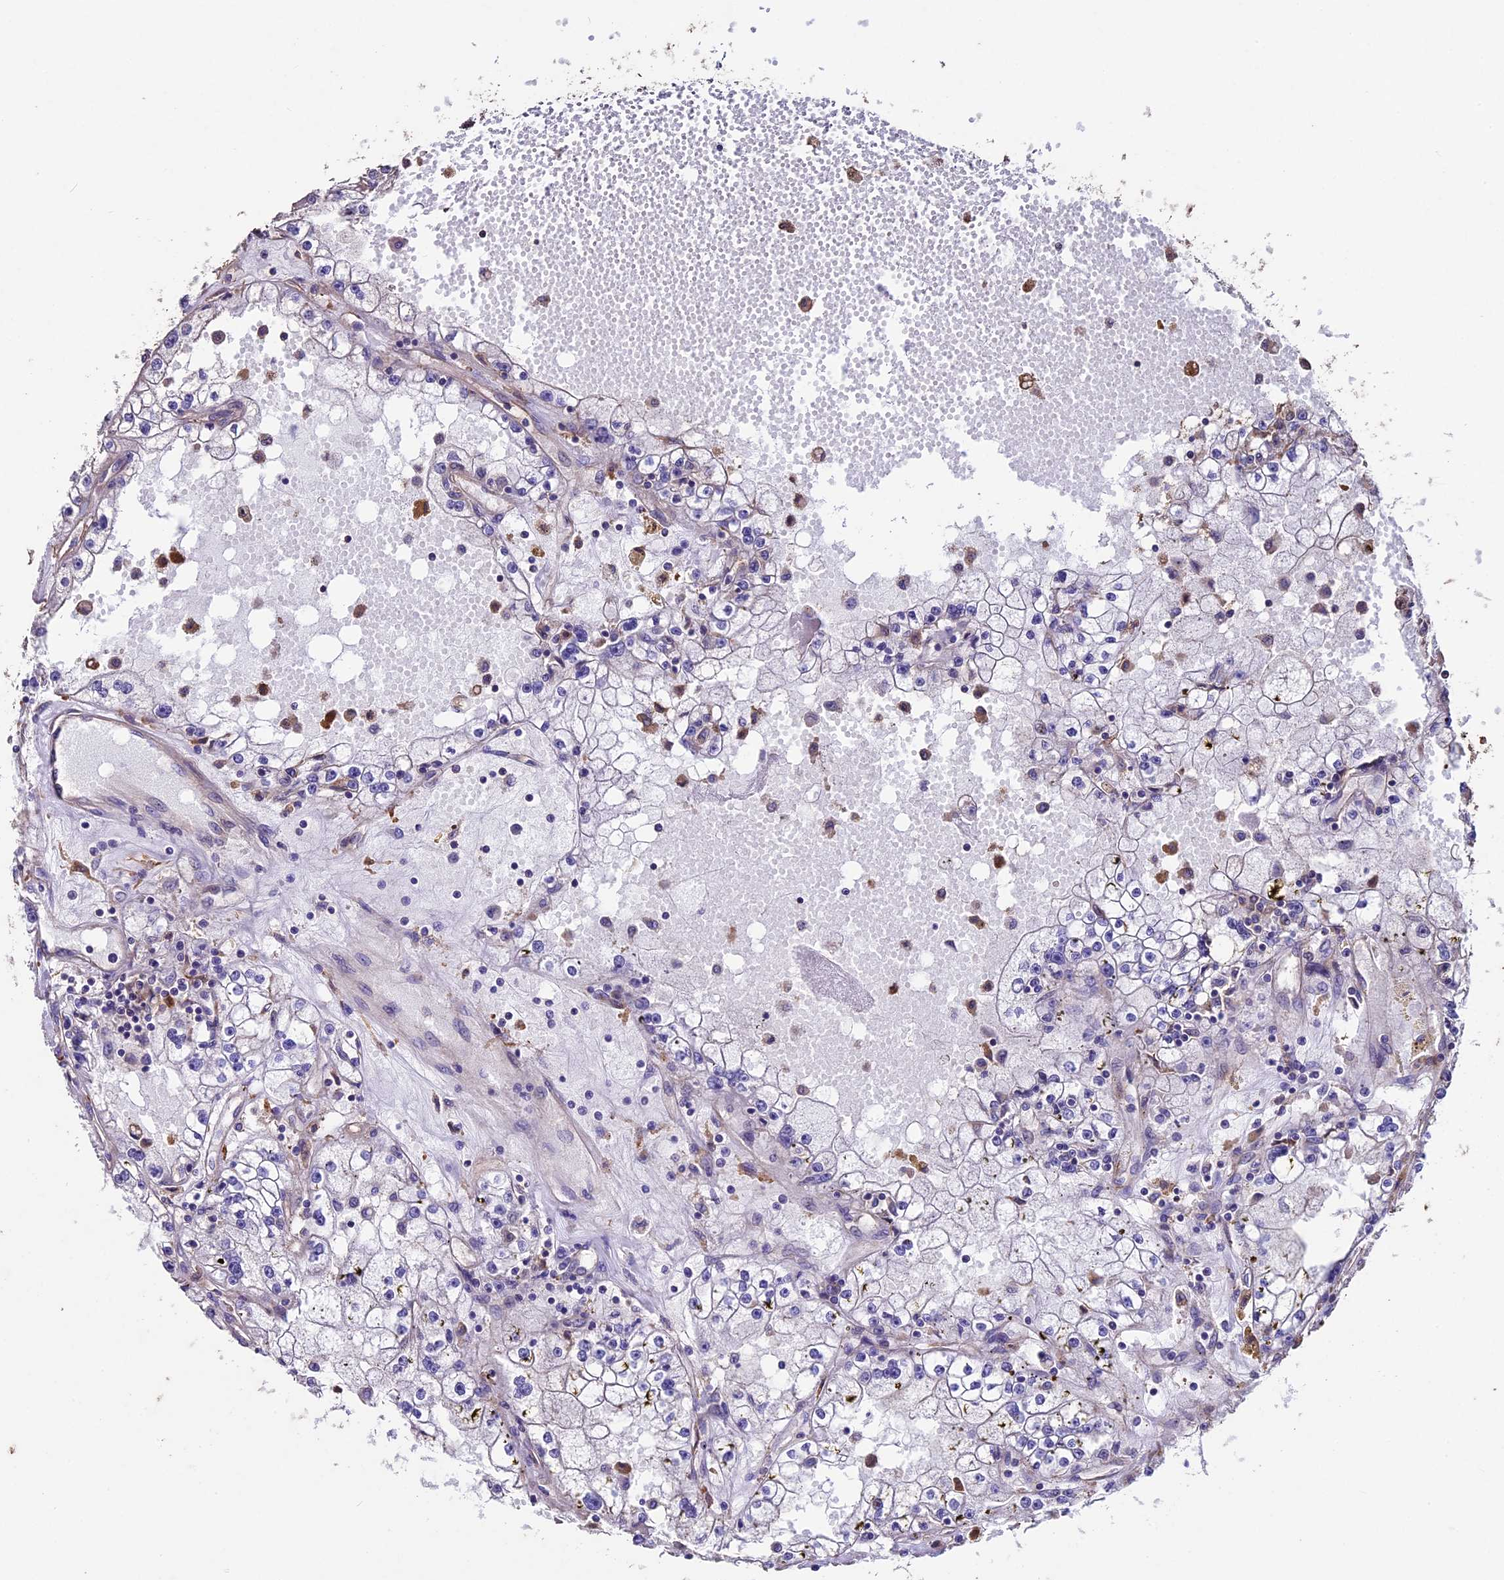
{"staining": {"intensity": "negative", "quantity": "none", "location": "none"}, "tissue": "renal cancer", "cell_type": "Tumor cells", "image_type": "cancer", "snomed": [{"axis": "morphology", "description": "Adenocarcinoma, NOS"}, {"axis": "topography", "description": "Kidney"}], "caption": "Tumor cells are negative for protein expression in human renal adenocarcinoma.", "gene": "USB1", "patient": {"sex": "male", "age": 56}}